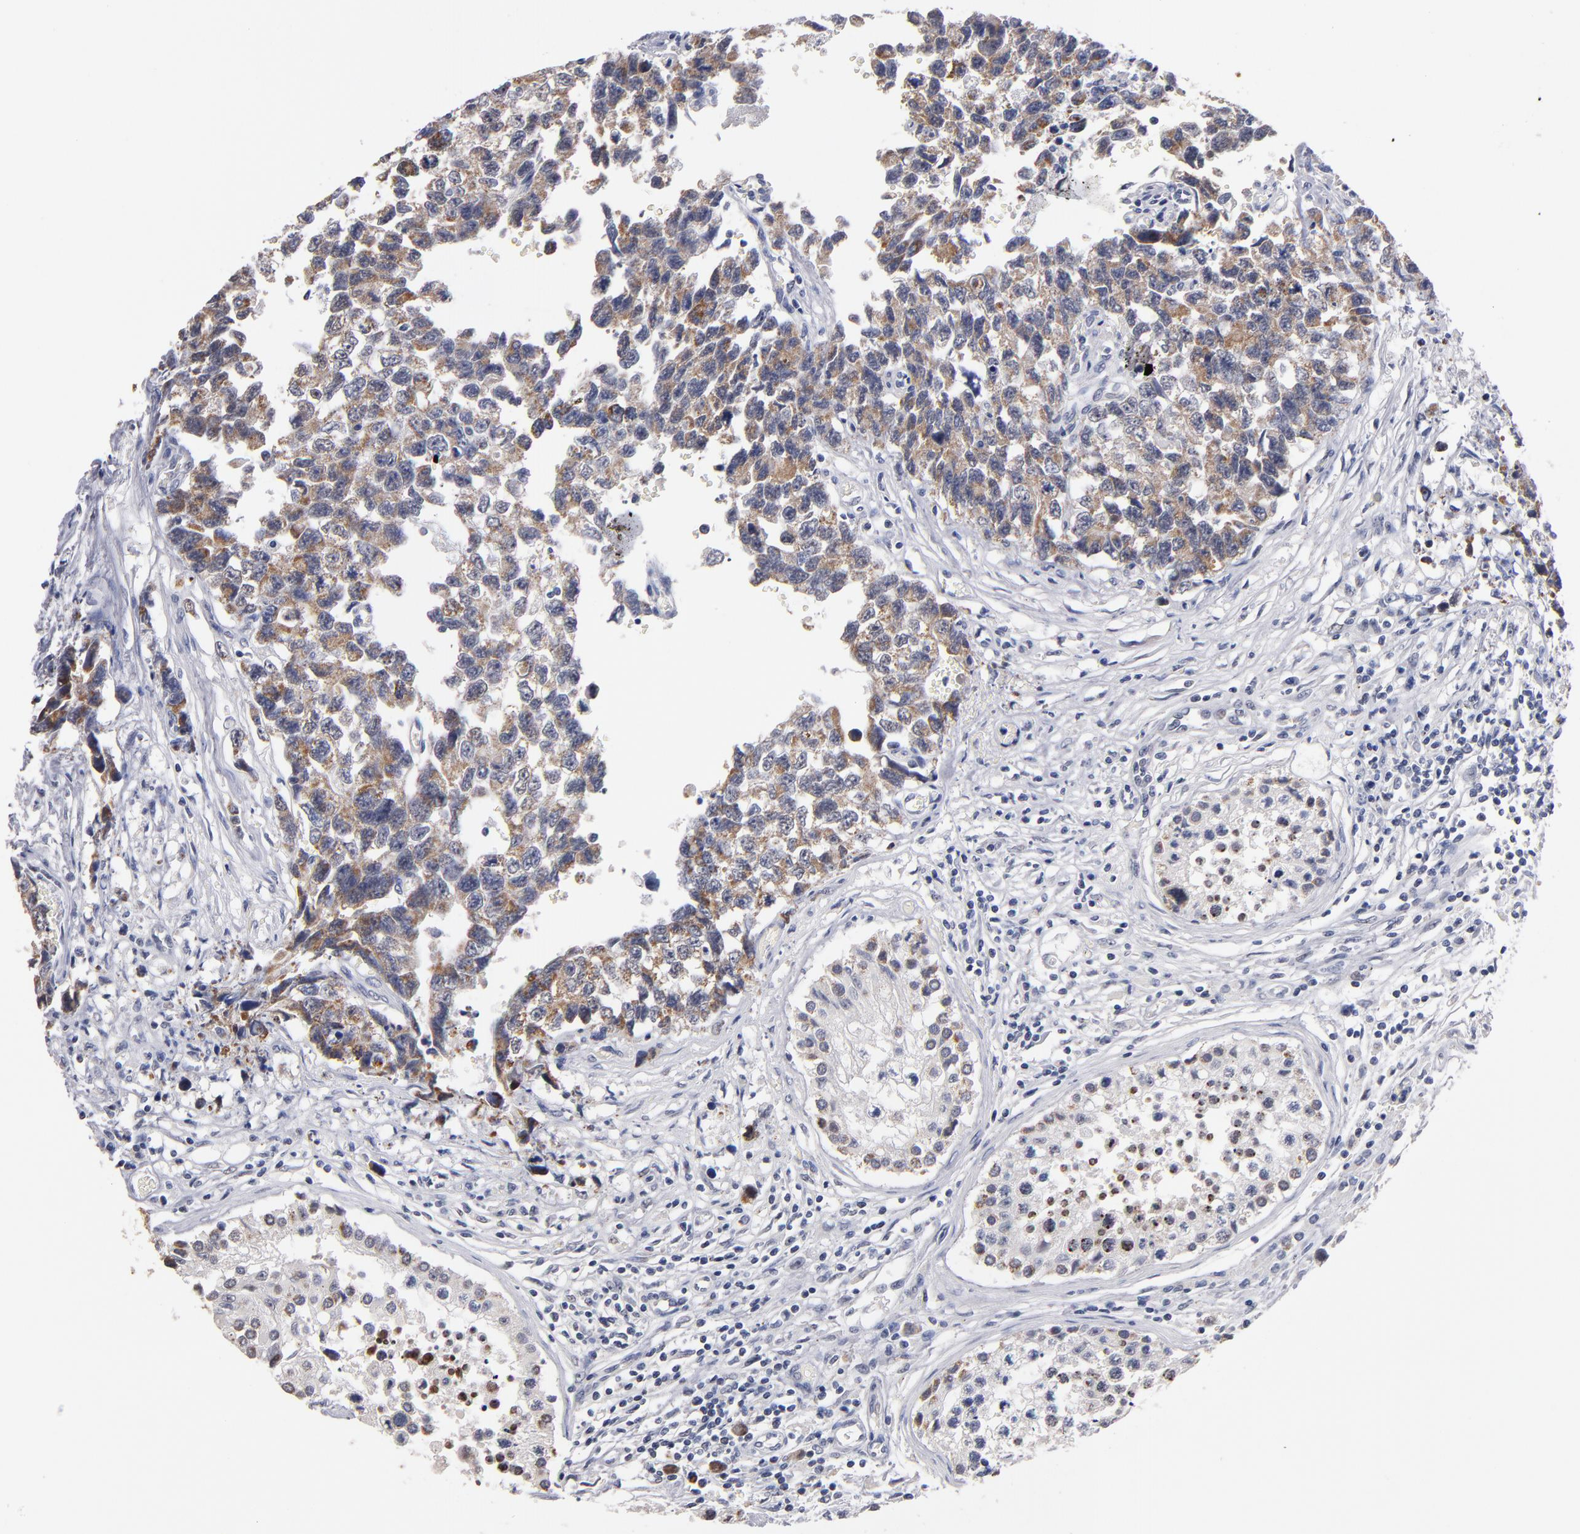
{"staining": {"intensity": "moderate", "quantity": ">75%", "location": "cytoplasmic/membranous"}, "tissue": "testis cancer", "cell_type": "Tumor cells", "image_type": "cancer", "snomed": [{"axis": "morphology", "description": "Carcinoma, Embryonal, NOS"}, {"axis": "topography", "description": "Testis"}], "caption": "IHC of human embryonal carcinoma (testis) displays medium levels of moderate cytoplasmic/membranous staining in approximately >75% of tumor cells.", "gene": "MN1", "patient": {"sex": "male", "age": 31}}